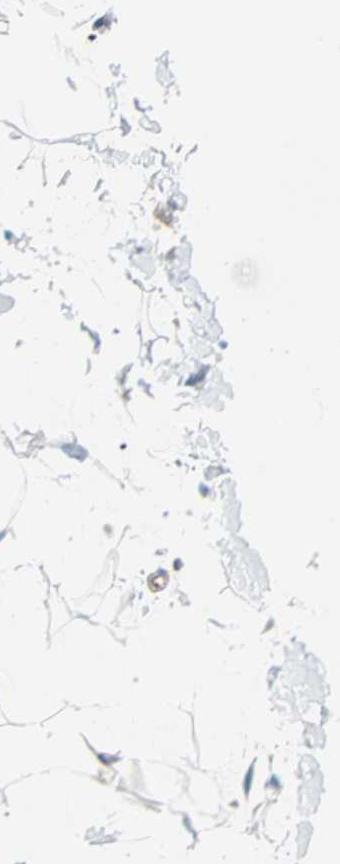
{"staining": {"intensity": "negative", "quantity": "none", "location": "none"}, "tissue": "adipose tissue", "cell_type": "Adipocytes", "image_type": "normal", "snomed": [{"axis": "morphology", "description": "Normal tissue, NOS"}, {"axis": "topography", "description": "Soft tissue"}], "caption": "Immunohistochemistry (IHC) histopathology image of normal adipose tissue: human adipose tissue stained with DAB (3,3'-diaminobenzidine) exhibits no significant protein positivity in adipocytes.", "gene": "HK1", "patient": {"sex": "male", "age": 72}}